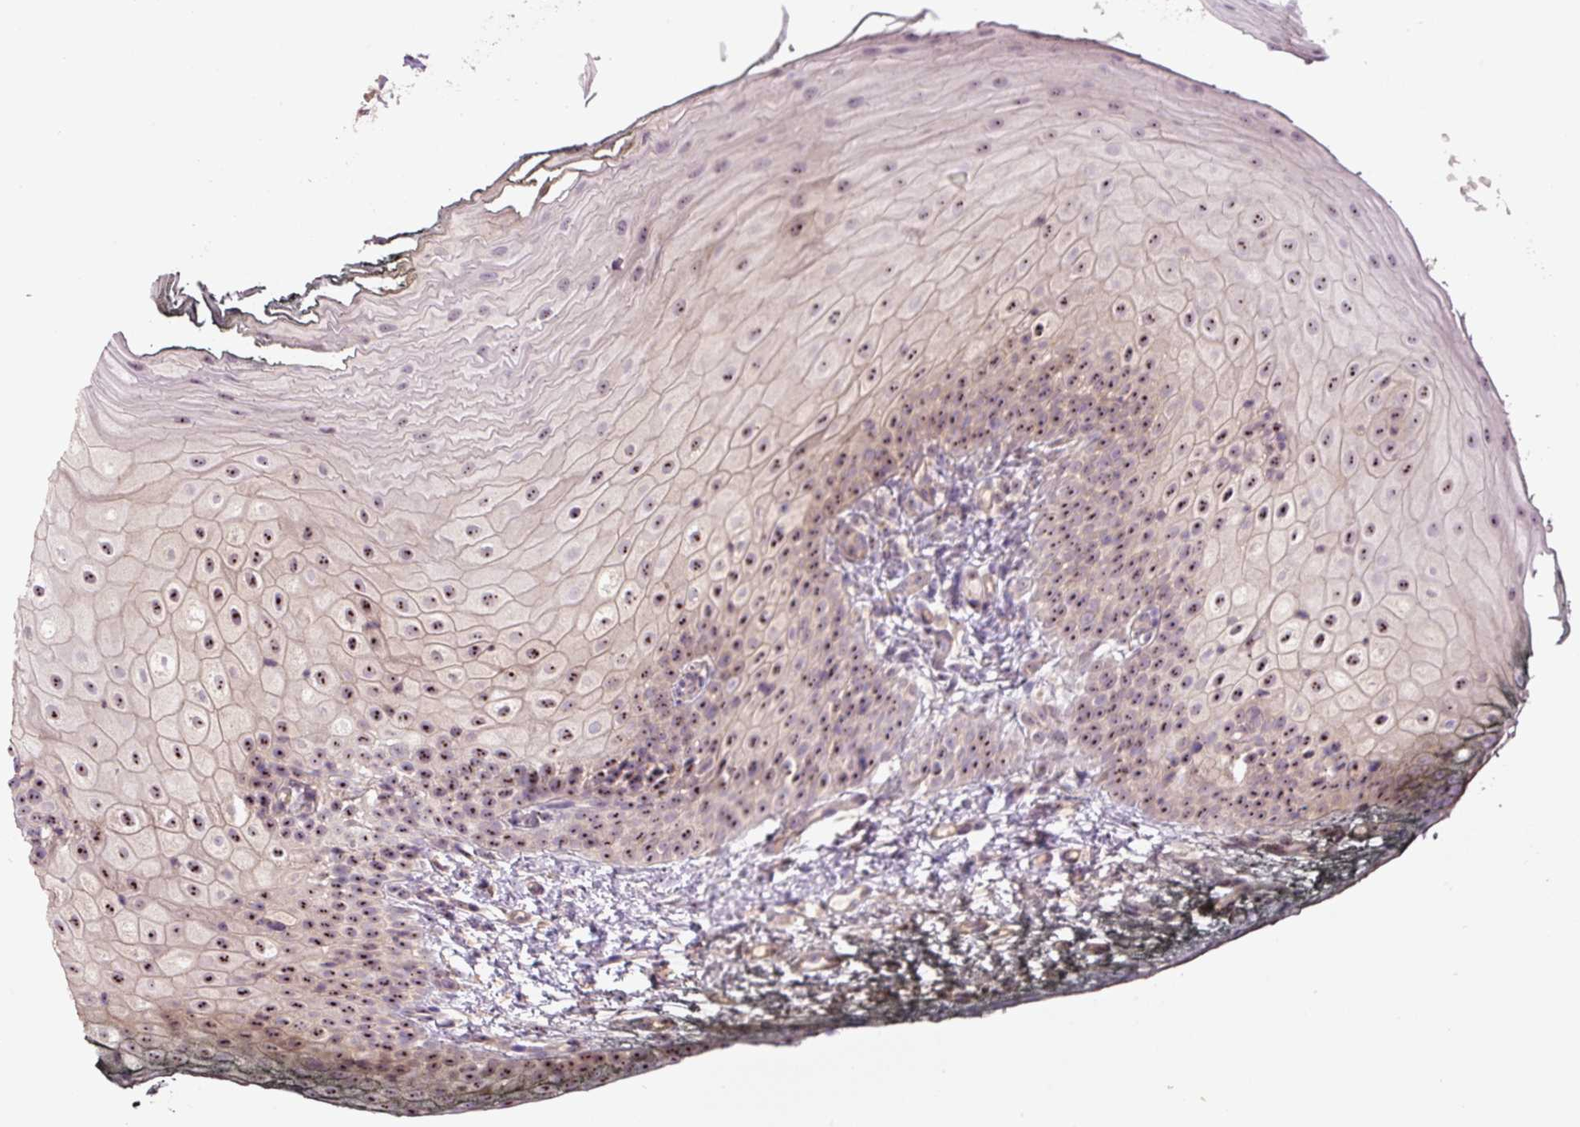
{"staining": {"intensity": "moderate", "quantity": "25%-75%", "location": "nuclear"}, "tissue": "oral mucosa", "cell_type": "Squamous epithelial cells", "image_type": "normal", "snomed": [{"axis": "morphology", "description": "Normal tissue, NOS"}, {"axis": "topography", "description": "Oral tissue"}], "caption": "Protein staining reveals moderate nuclear staining in about 25%-75% of squamous epithelial cells in normal oral mucosa. The staining is performed using DAB (3,3'-diaminobenzidine) brown chromogen to label protein expression. The nuclei are counter-stained blue using hematoxylin.", "gene": "TMEM151B", "patient": {"sex": "male", "age": 75}}